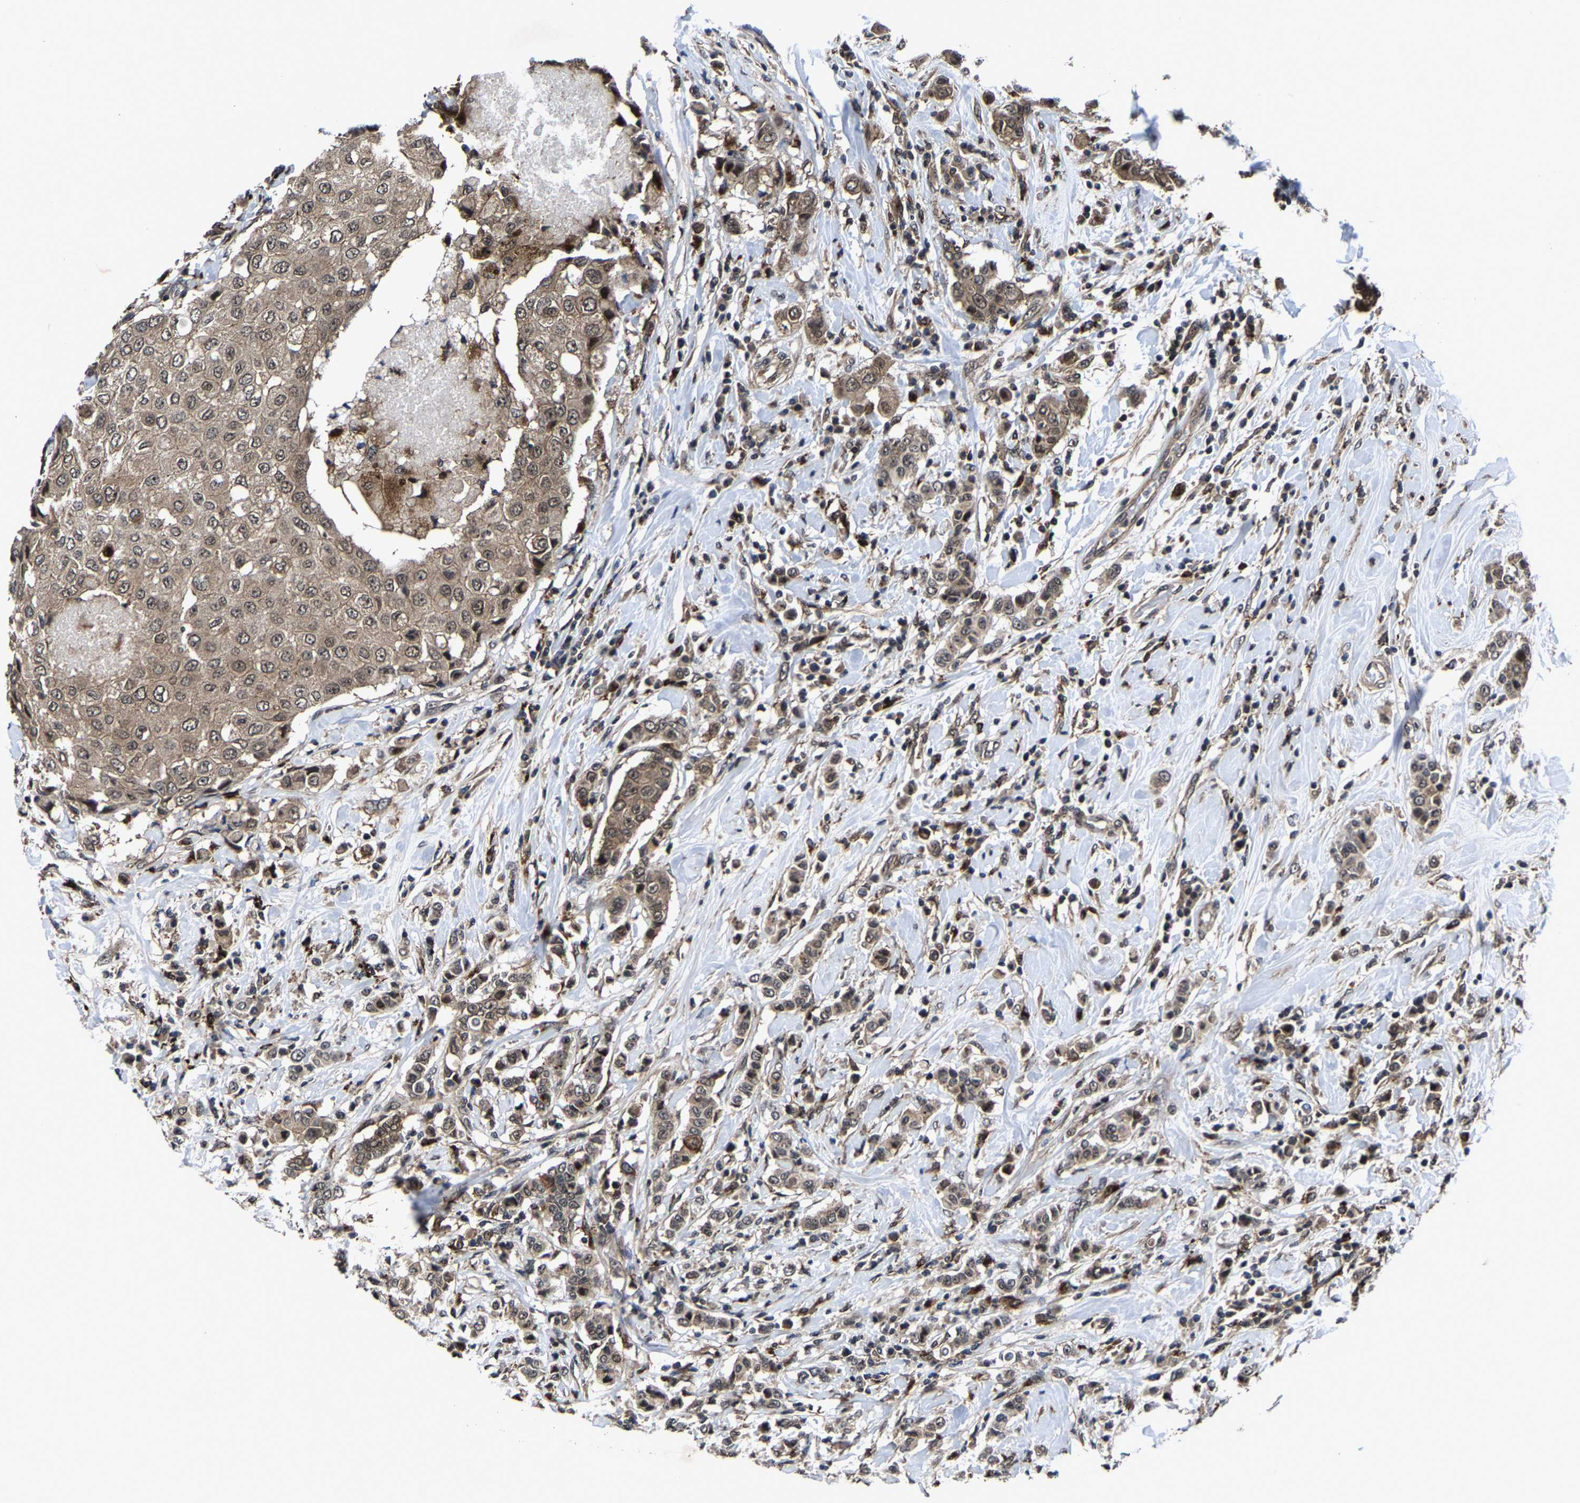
{"staining": {"intensity": "weak", "quantity": ">75%", "location": "cytoplasmic/membranous"}, "tissue": "breast cancer", "cell_type": "Tumor cells", "image_type": "cancer", "snomed": [{"axis": "morphology", "description": "Duct carcinoma"}, {"axis": "topography", "description": "Breast"}], "caption": "A brown stain highlights weak cytoplasmic/membranous expression of a protein in human breast cancer tumor cells.", "gene": "ZCCHC7", "patient": {"sex": "female", "age": 27}}